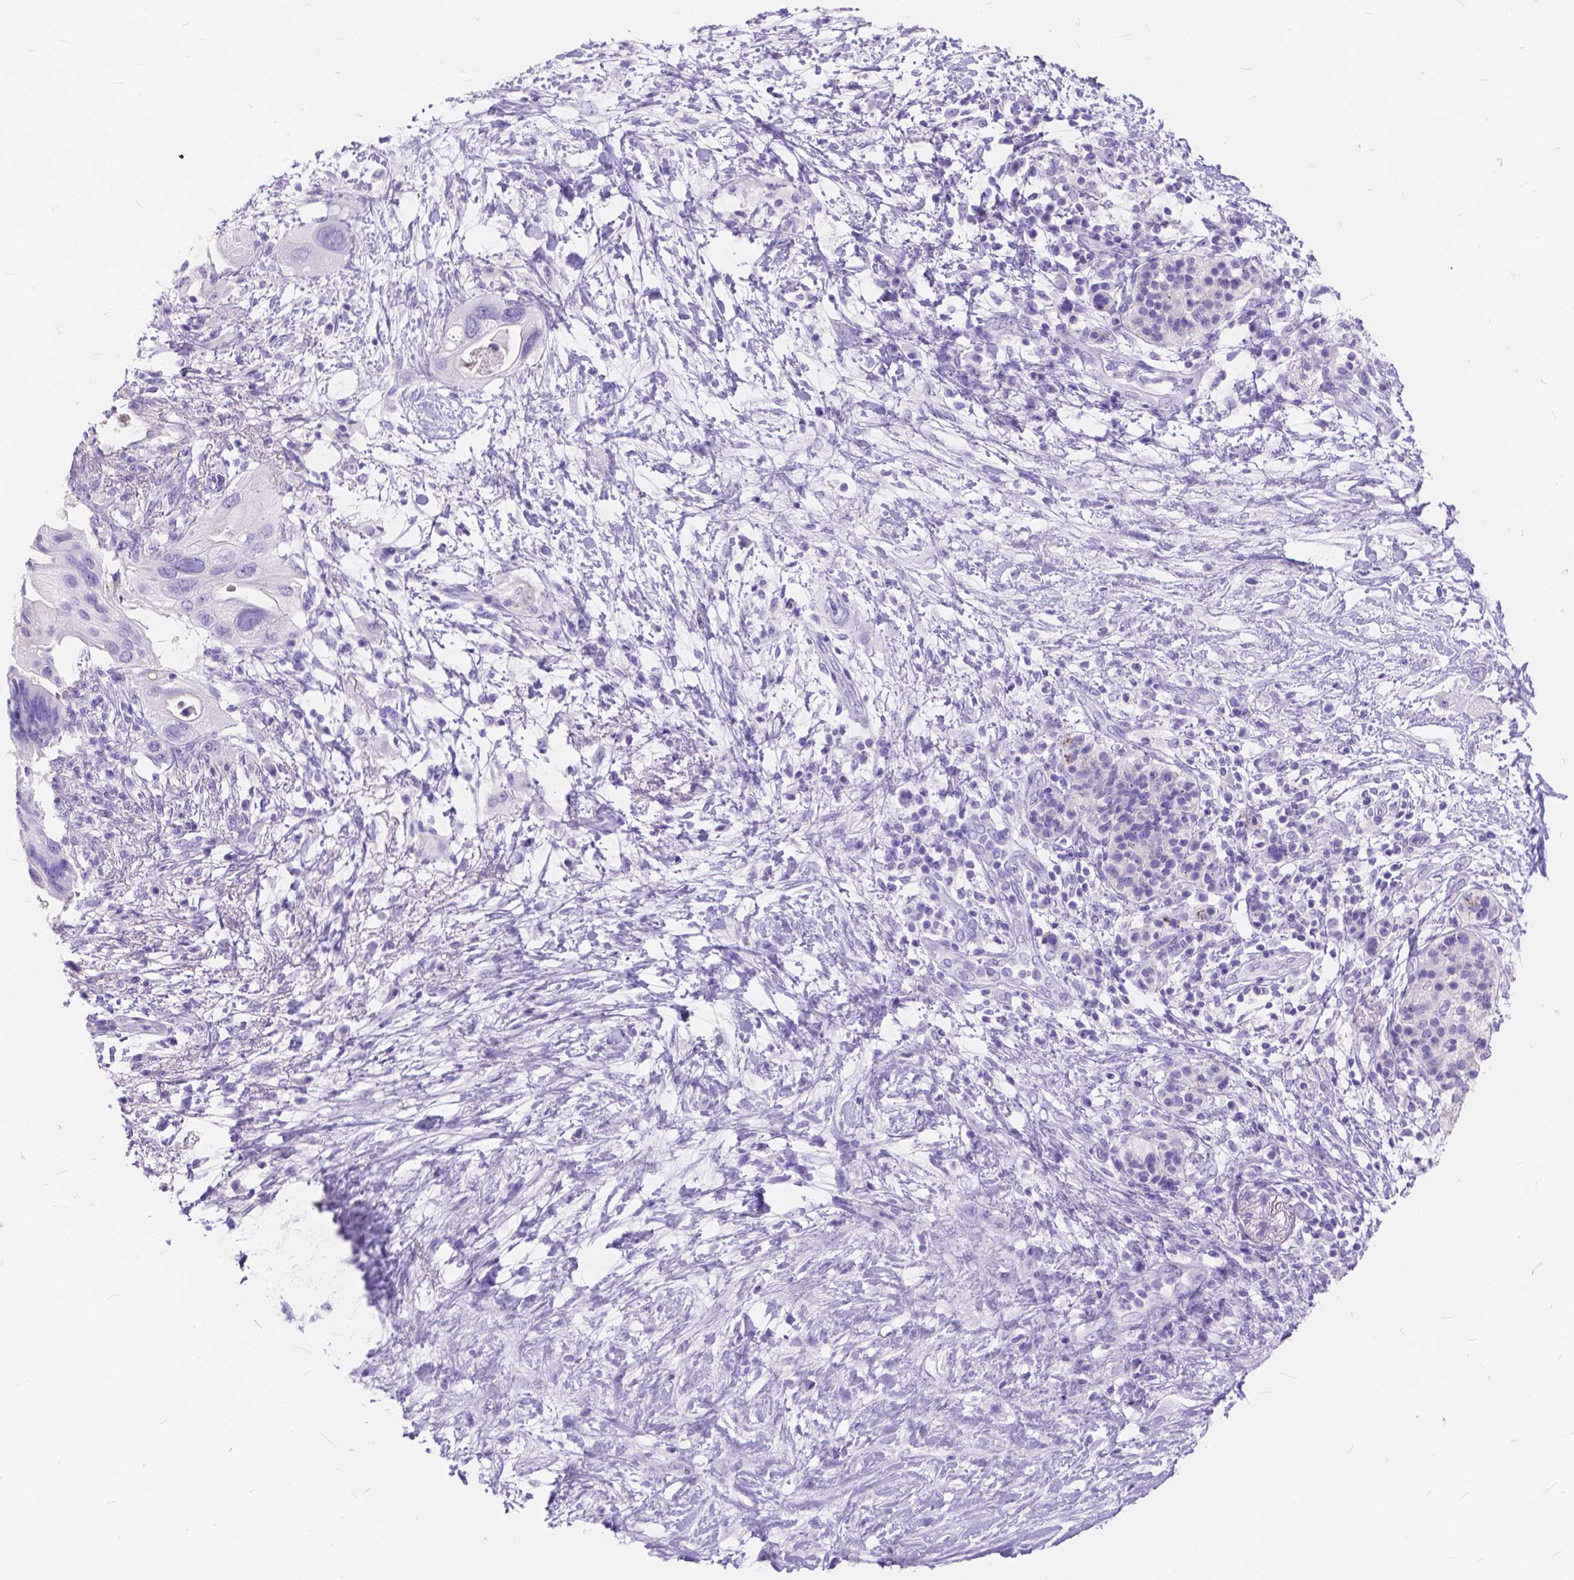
{"staining": {"intensity": "negative", "quantity": "none", "location": "none"}, "tissue": "pancreatic cancer", "cell_type": "Tumor cells", "image_type": "cancer", "snomed": [{"axis": "morphology", "description": "Adenocarcinoma, NOS"}, {"axis": "topography", "description": "Pancreas"}], "caption": "Immunohistochemical staining of human pancreatic adenocarcinoma exhibits no significant positivity in tumor cells. (Stains: DAB (3,3'-diaminobenzidine) IHC with hematoxylin counter stain, Microscopy: brightfield microscopy at high magnification).", "gene": "FOXL2", "patient": {"sex": "female", "age": 72}}